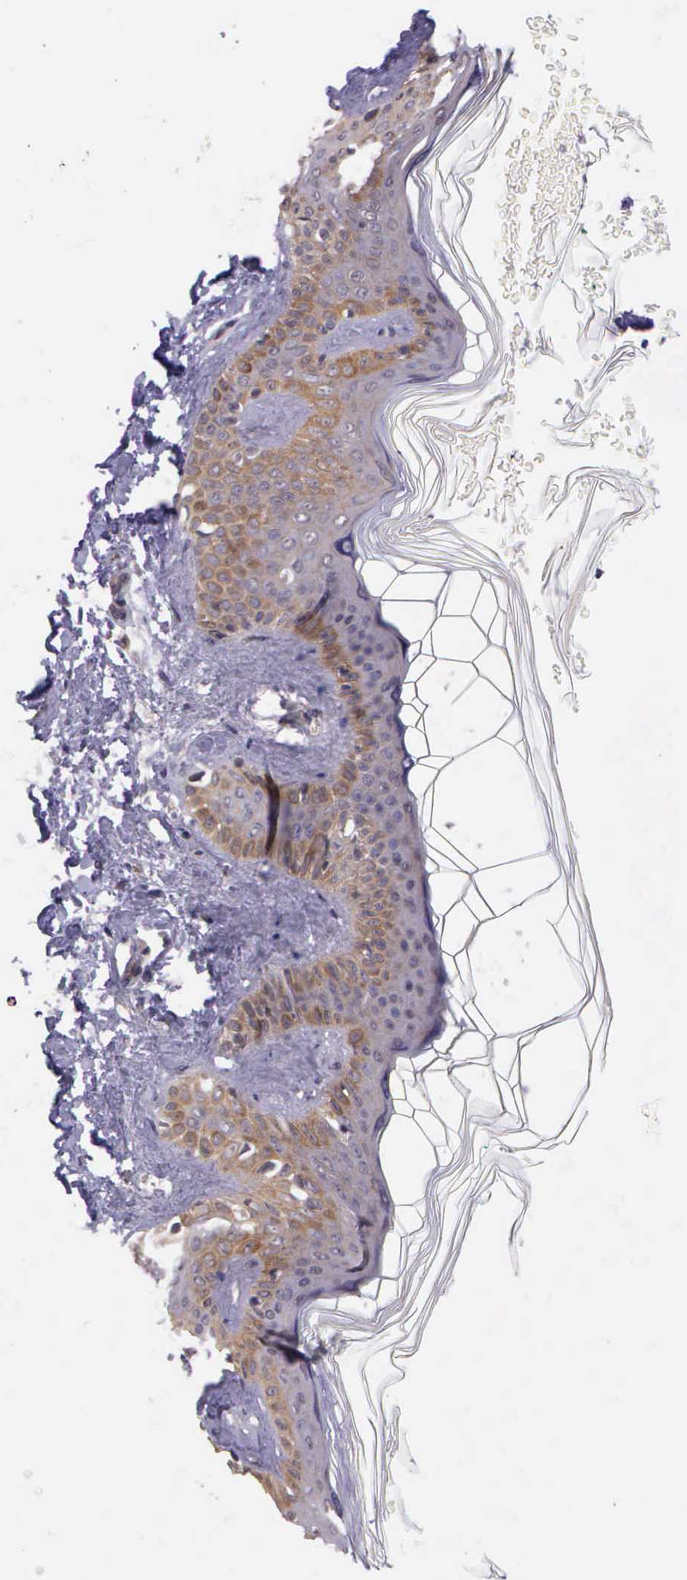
{"staining": {"intensity": "moderate", "quantity": ">75%", "location": "cytoplasmic/membranous"}, "tissue": "melanoma", "cell_type": "Tumor cells", "image_type": "cancer", "snomed": [{"axis": "morphology", "description": "Malignant melanoma, NOS"}, {"axis": "topography", "description": "Skin"}], "caption": "A brown stain labels moderate cytoplasmic/membranous positivity of a protein in malignant melanoma tumor cells.", "gene": "PRICKLE3", "patient": {"sex": "male", "age": 45}}